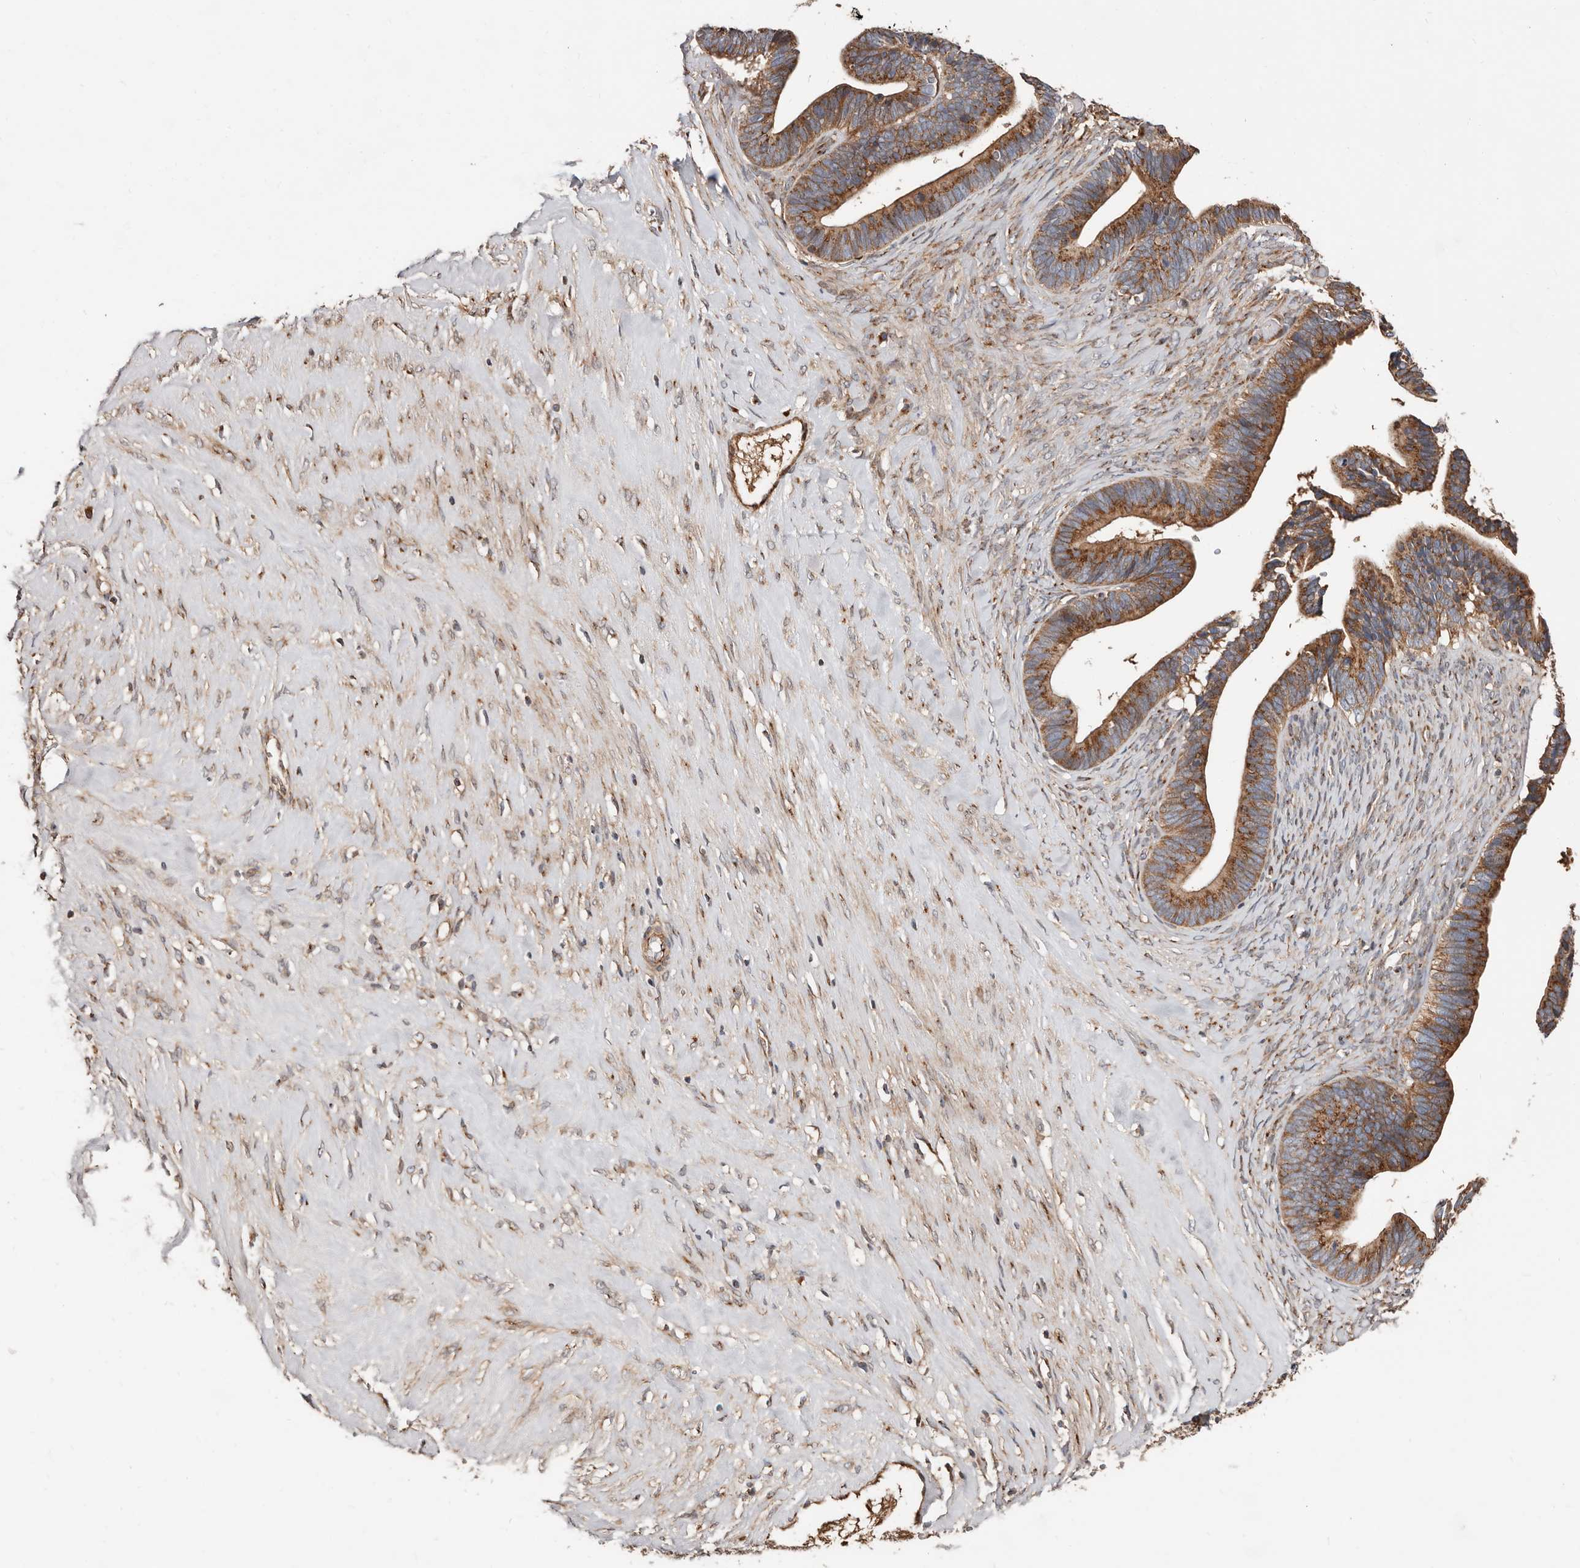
{"staining": {"intensity": "strong", "quantity": ">75%", "location": "cytoplasmic/membranous"}, "tissue": "ovarian cancer", "cell_type": "Tumor cells", "image_type": "cancer", "snomed": [{"axis": "morphology", "description": "Cystadenocarcinoma, serous, NOS"}, {"axis": "topography", "description": "Ovary"}], "caption": "Human serous cystadenocarcinoma (ovarian) stained with a protein marker shows strong staining in tumor cells.", "gene": "COG1", "patient": {"sex": "female", "age": 56}}